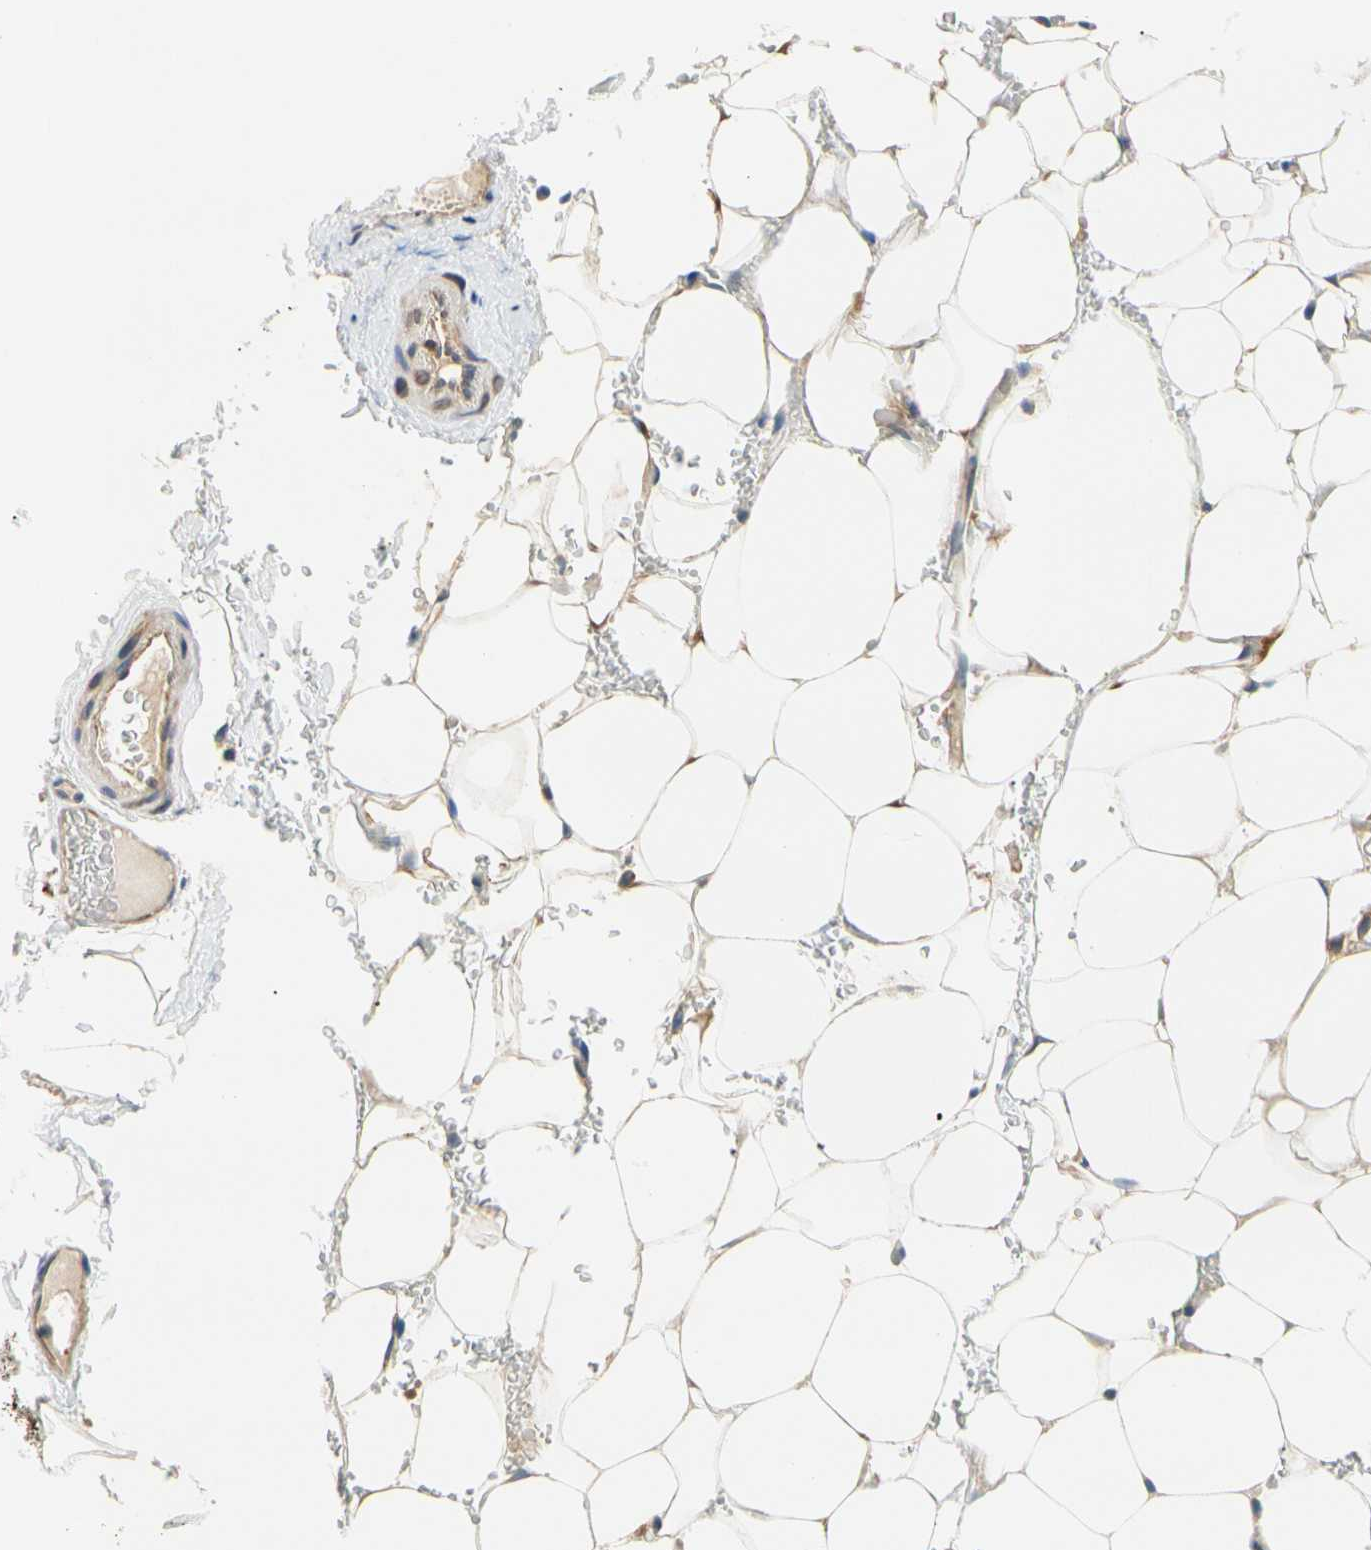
{"staining": {"intensity": "moderate", "quantity": "<25%", "location": "cytoplasmic/membranous"}, "tissue": "adipose tissue", "cell_type": "Adipocytes", "image_type": "normal", "snomed": [{"axis": "morphology", "description": "Normal tissue, NOS"}, {"axis": "topography", "description": "Peripheral nerve tissue"}], "caption": "Adipocytes show moderate cytoplasmic/membranous staining in about <25% of cells in unremarkable adipose tissue.", "gene": "LRRC47", "patient": {"sex": "male", "age": 70}}